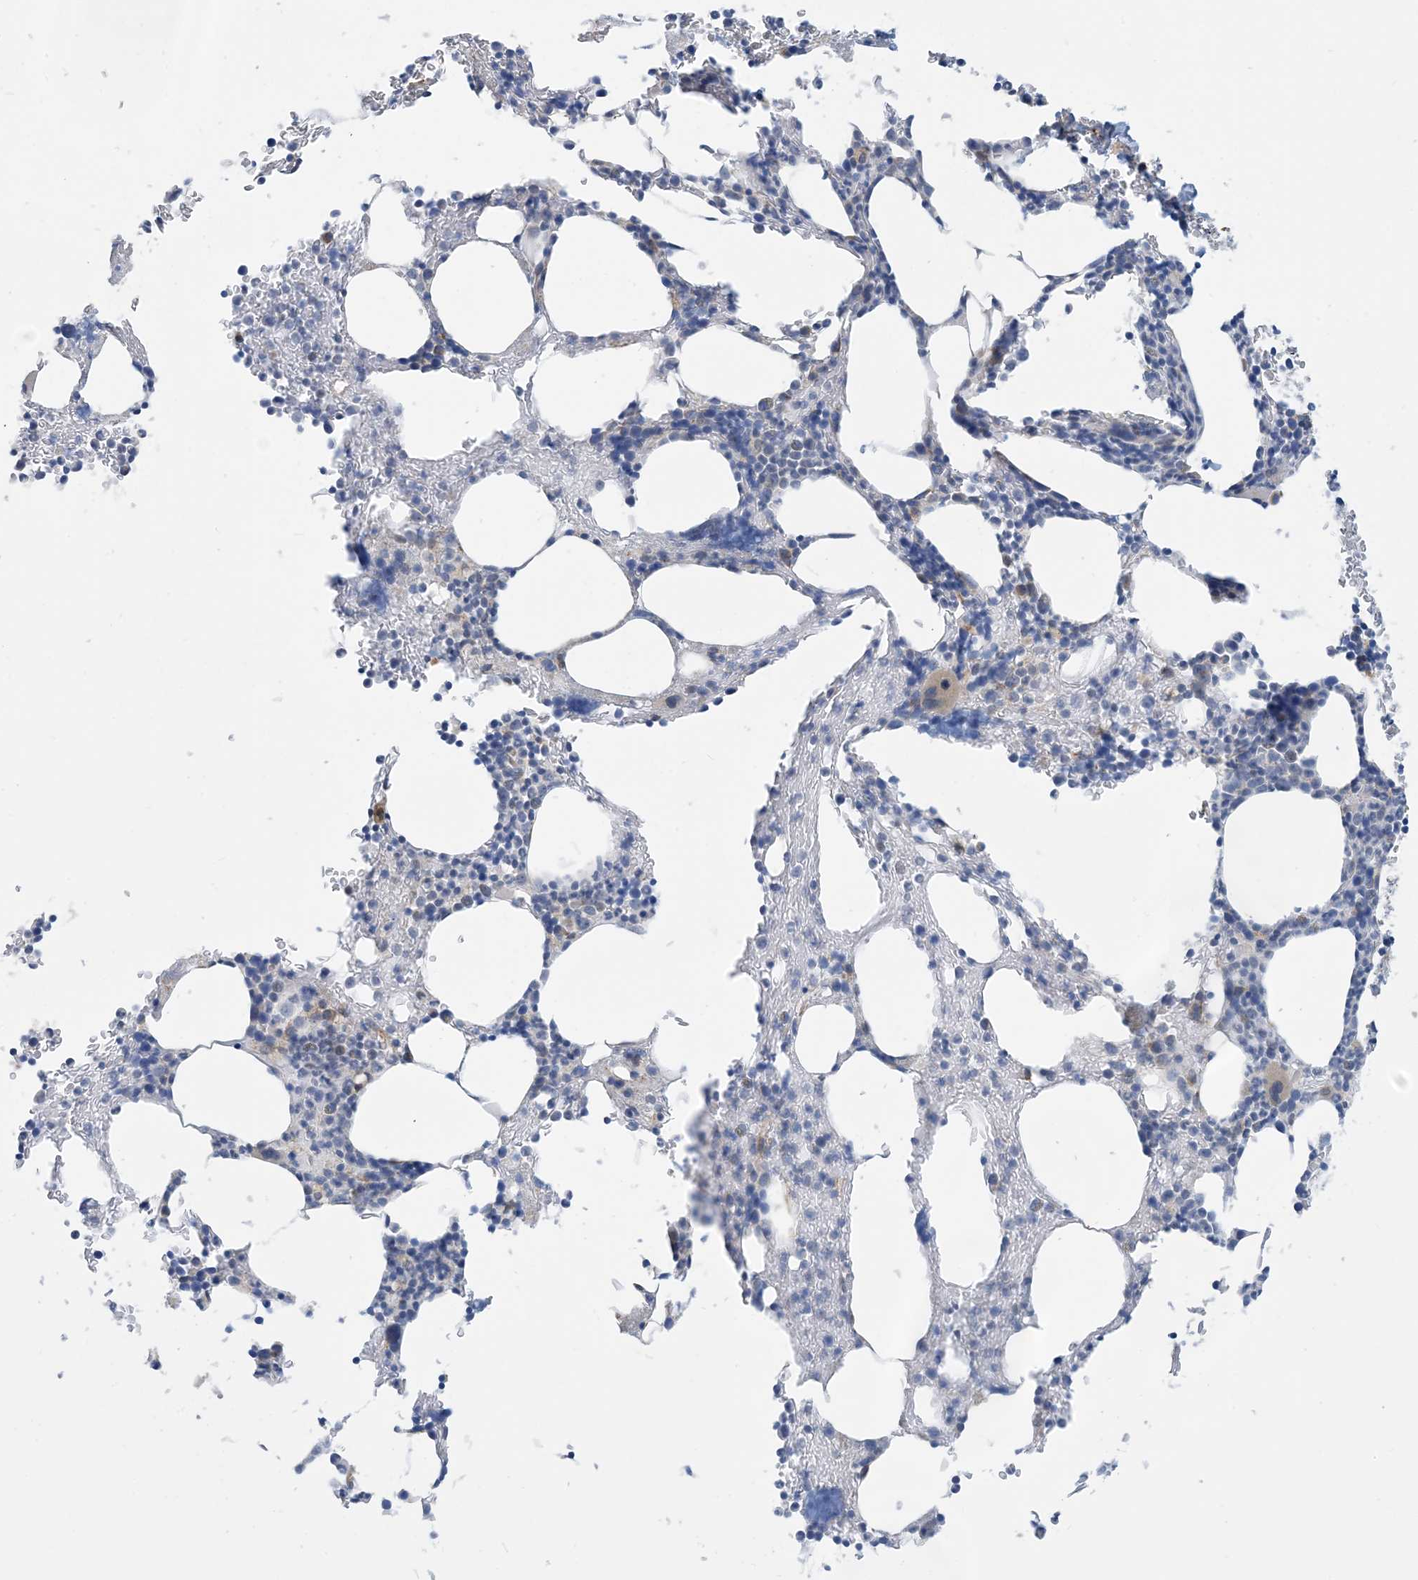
{"staining": {"intensity": "negative", "quantity": "none", "location": "none"}, "tissue": "bone marrow", "cell_type": "Hematopoietic cells", "image_type": "normal", "snomed": [{"axis": "morphology", "description": "Normal tissue, NOS"}, {"axis": "topography", "description": "Bone marrow"}], "caption": "Histopathology image shows no protein staining in hematopoietic cells of unremarkable bone marrow. Brightfield microscopy of immunohistochemistry stained with DAB (brown) and hematoxylin (blue), captured at high magnification.", "gene": "EIF2A", "patient": {"sex": "male"}}